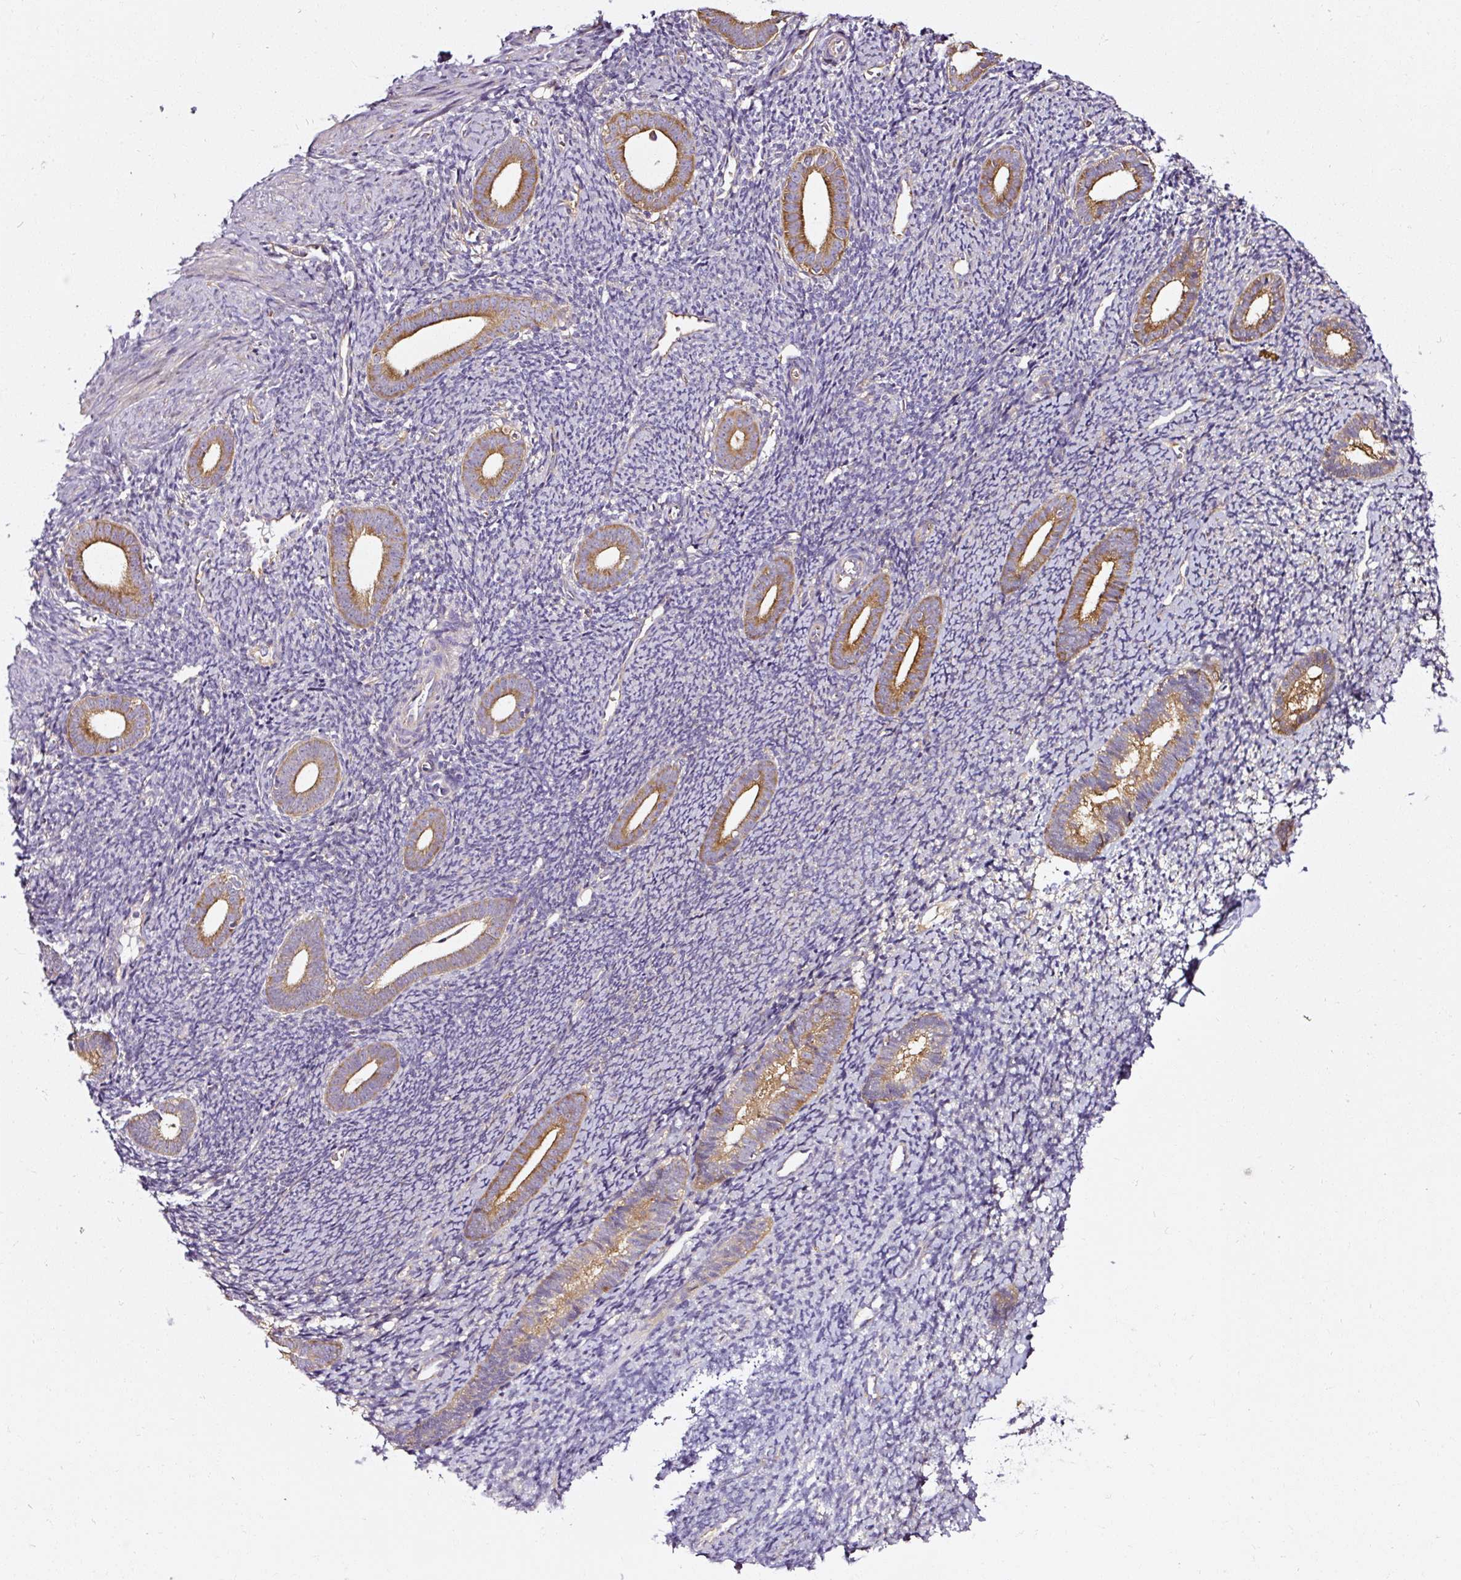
{"staining": {"intensity": "negative", "quantity": "none", "location": "none"}, "tissue": "endometrium", "cell_type": "Cells in endometrial stroma", "image_type": "normal", "snomed": [{"axis": "morphology", "description": "Normal tissue, NOS"}, {"axis": "topography", "description": "Endometrium"}], "caption": "This is an immunohistochemistry histopathology image of benign endometrium. There is no expression in cells in endometrial stroma.", "gene": "RPL10A", "patient": {"sex": "female", "age": 39}}